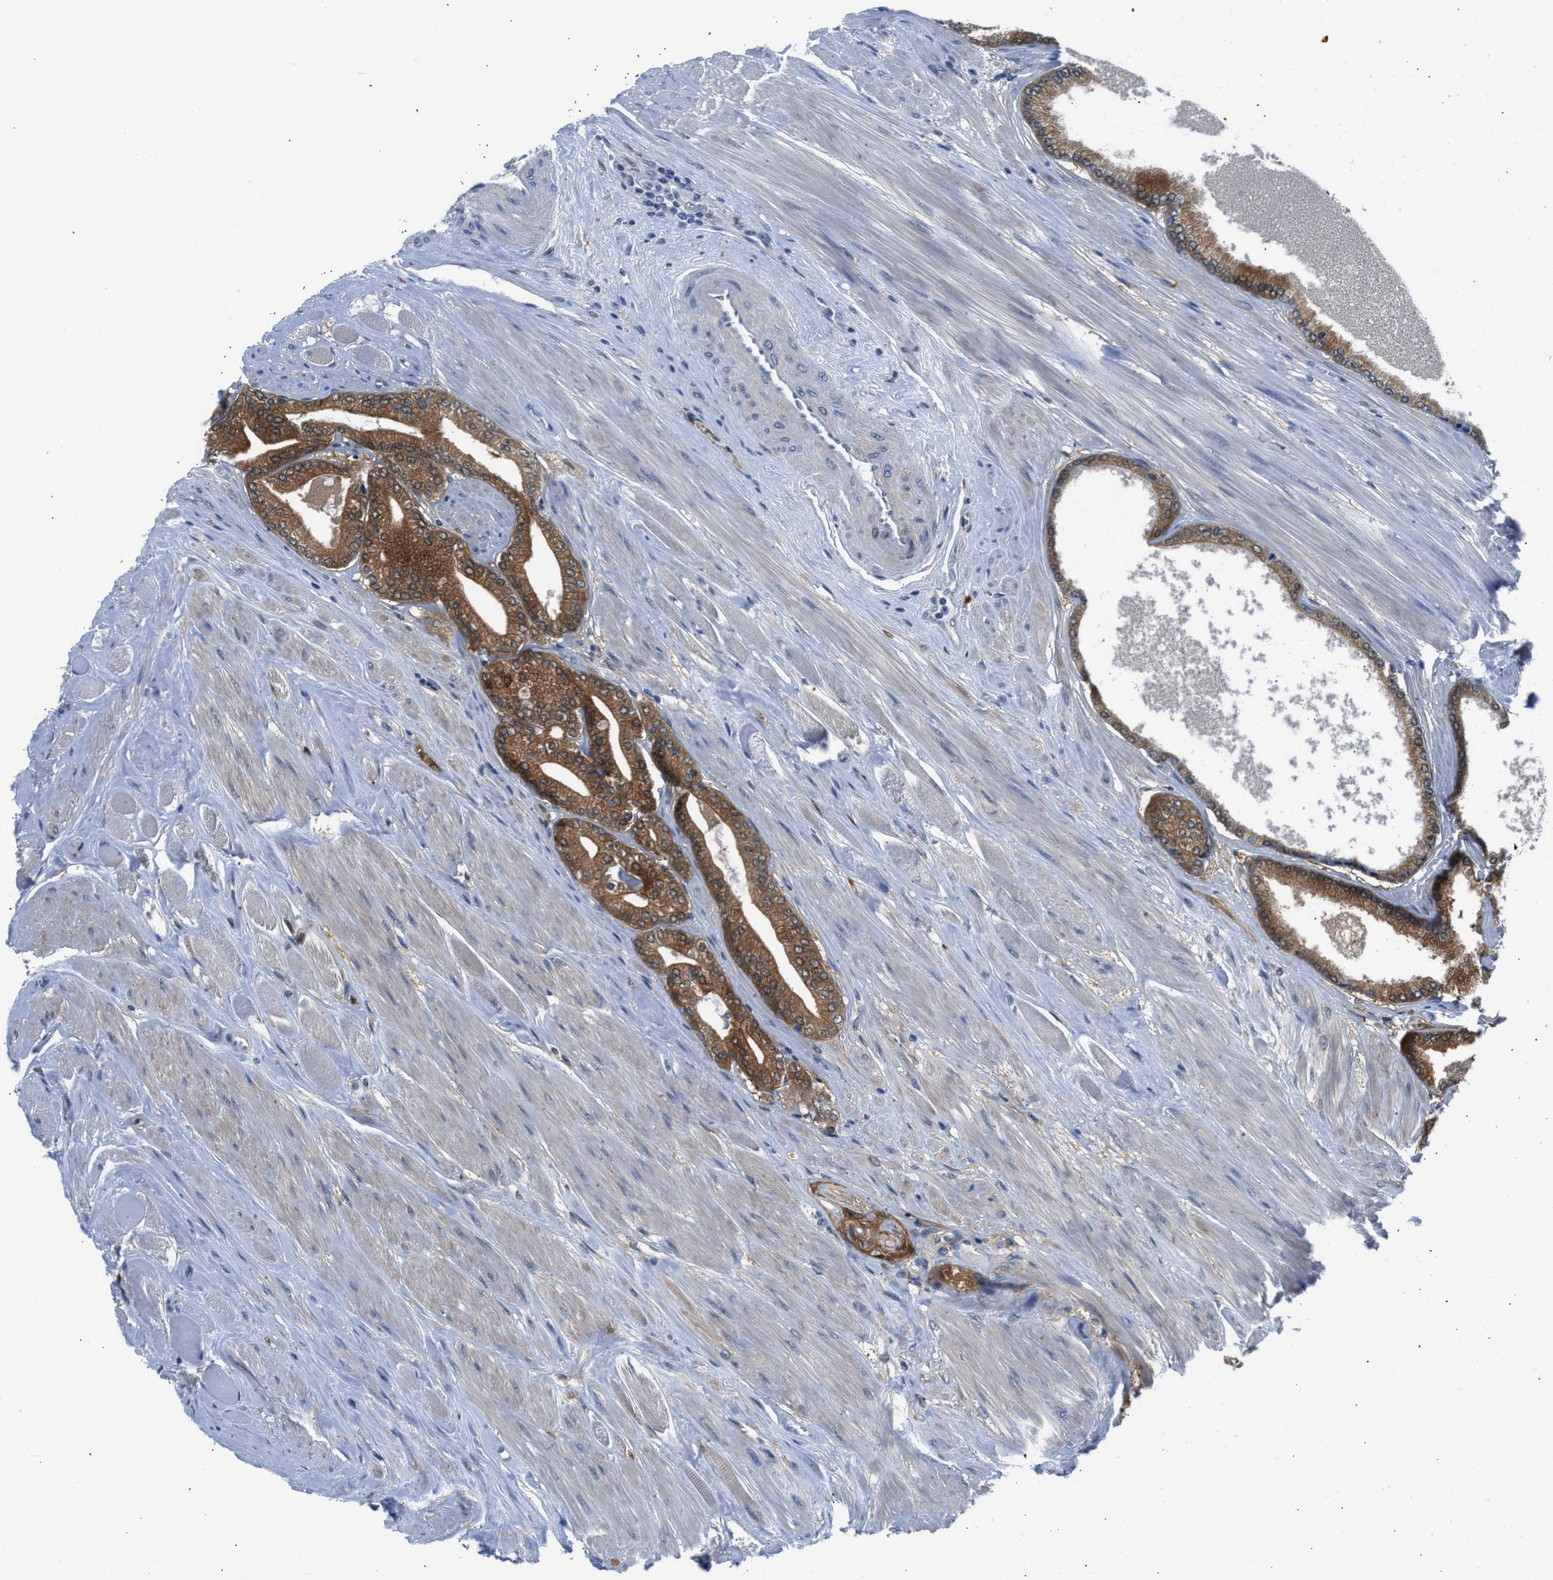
{"staining": {"intensity": "moderate", "quantity": ">75%", "location": "cytoplasmic/membranous"}, "tissue": "prostate cancer", "cell_type": "Tumor cells", "image_type": "cancer", "snomed": [{"axis": "morphology", "description": "Adenocarcinoma, High grade"}, {"axis": "topography", "description": "Prostate"}], "caption": "Prostate cancer (high-grade adenocarcinoma) tissue exhibits moderate cytoplasmic/membranous positivity in approximately >75% of tumor cells", "gene": "CBR1", "patient": {"sex": "male", "age": 61}}